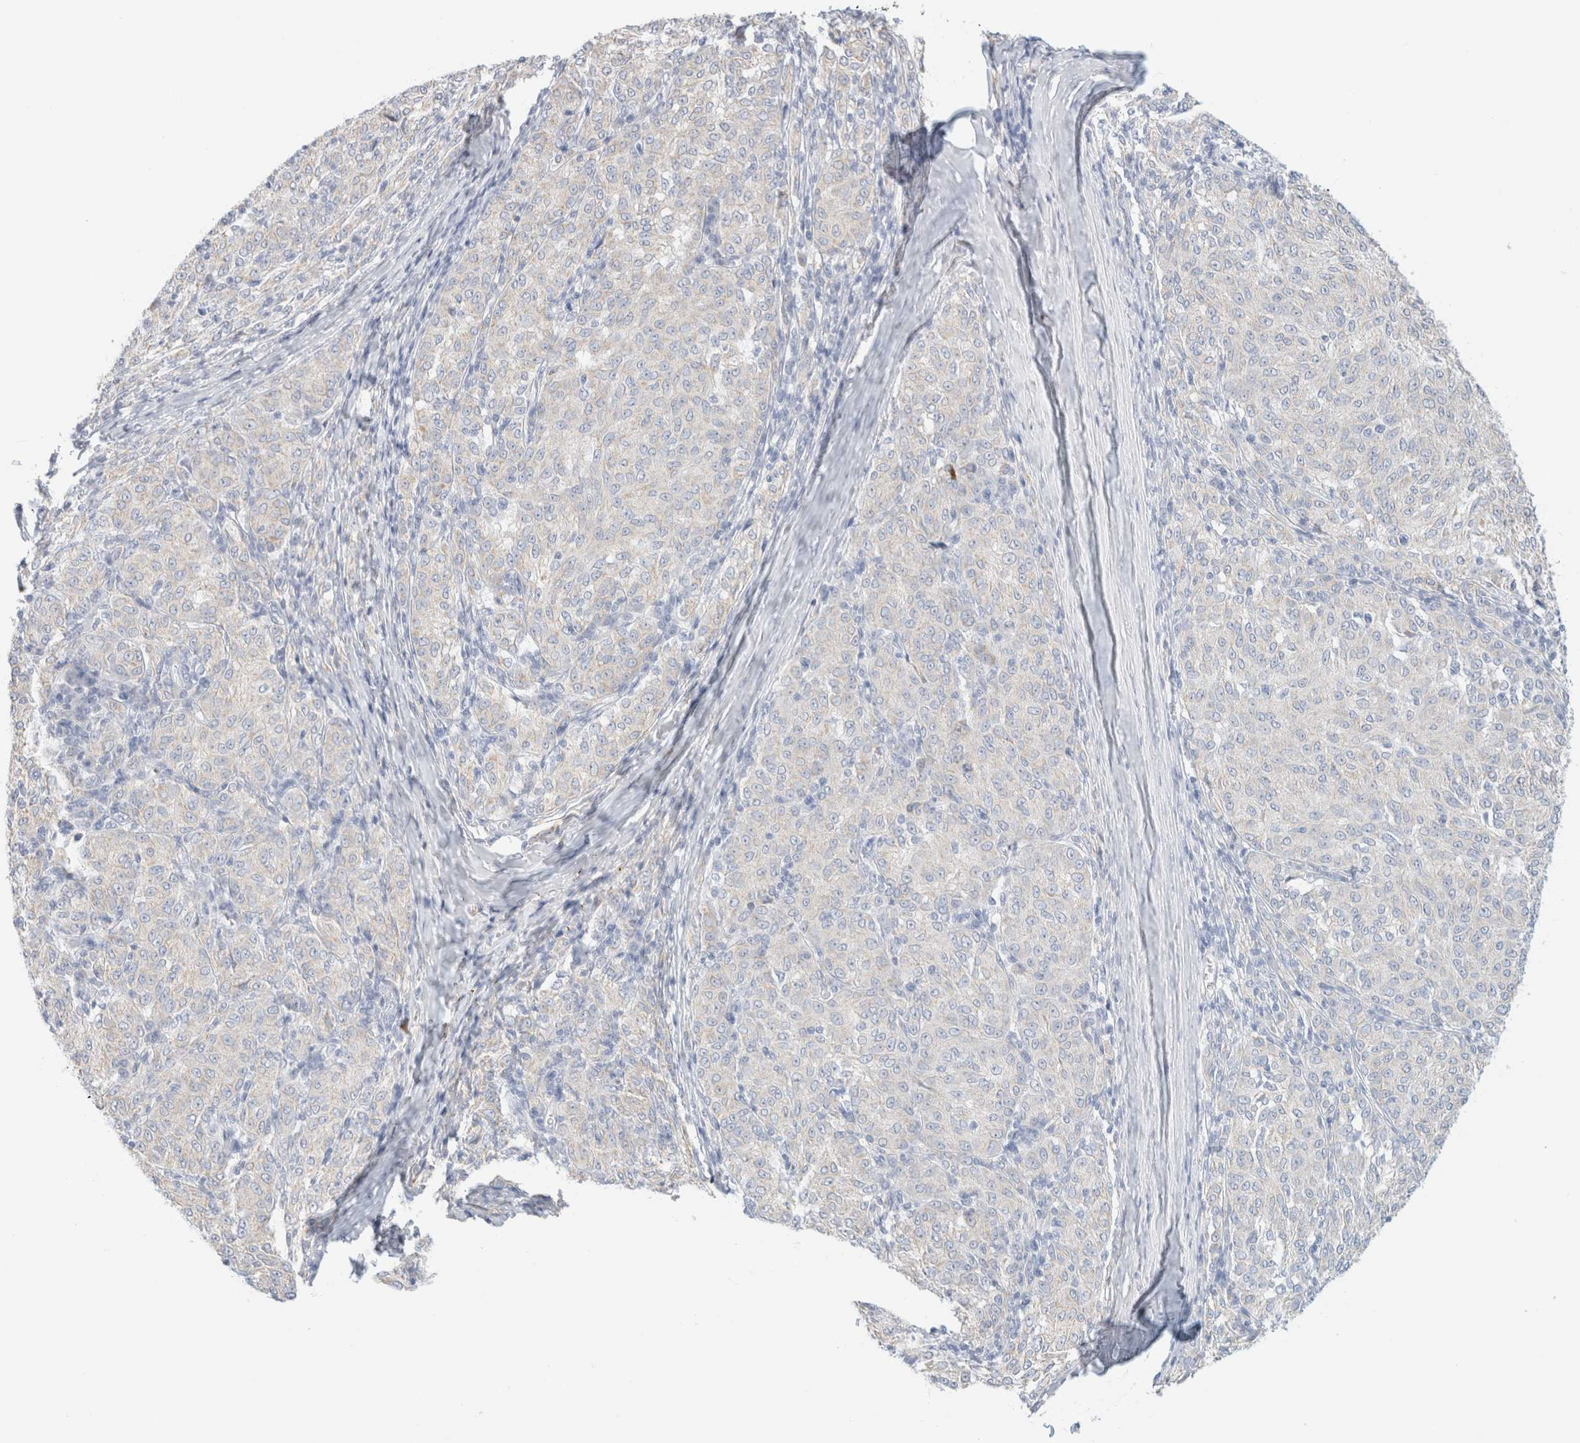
{"staining": {"intensity": "negative", "quantity": "none", "location": "none"}, "tissue": "melanoma", "cell_type": "Tumor cells", "image_type": "cancer", "snomed": [{"axis": "morphology", "description": "Malignant melanoma, NOS"}, {"axis": "topography", "description": "Skin"}], "caption": "Immunohistochemistry of melanoma reveals no staining in tumor cells.", "gene": "HEXD", "patient": {"sex": "female", "age": 72}}